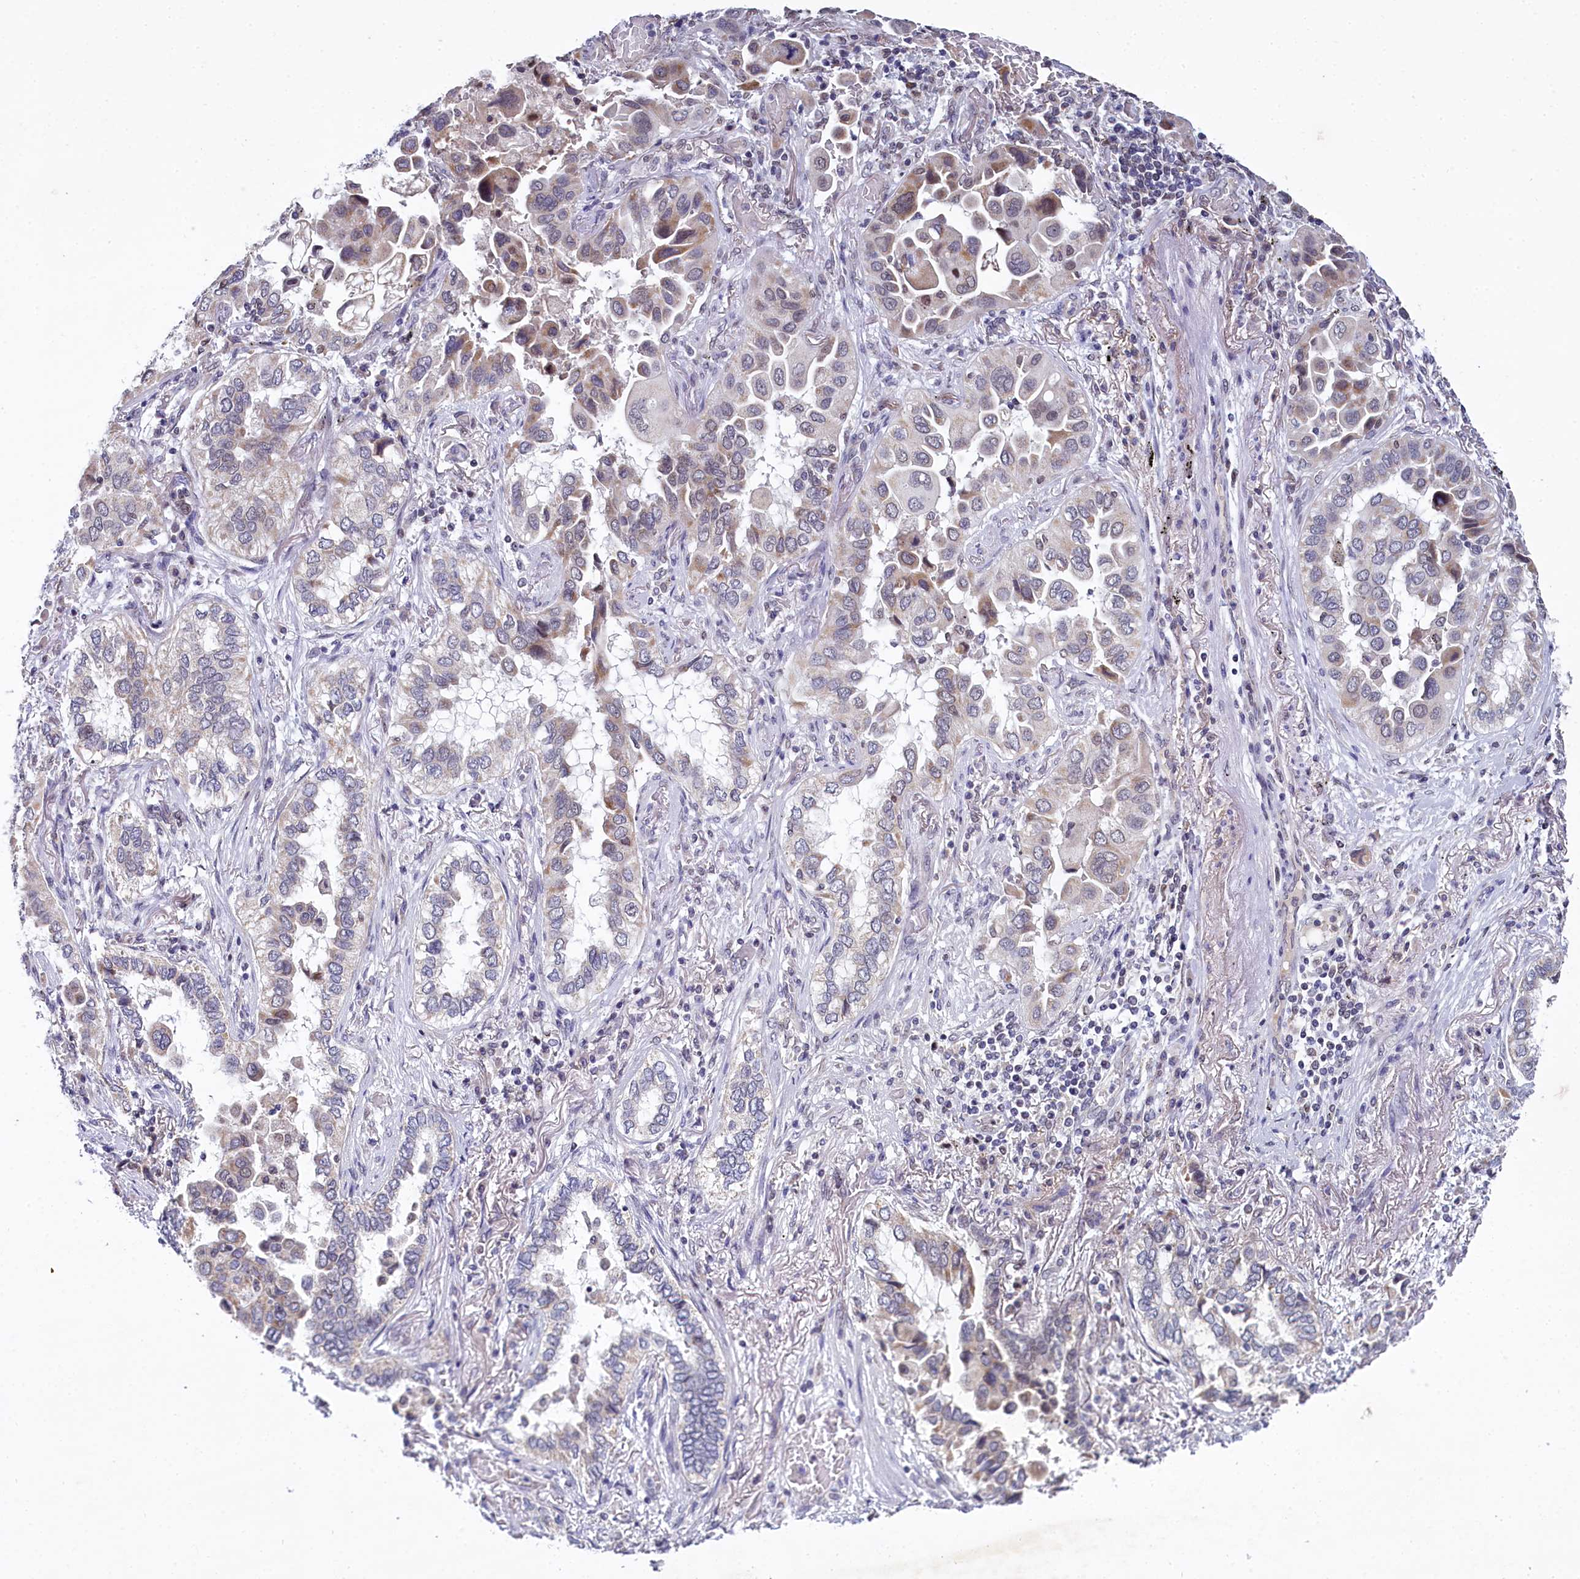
{"staining": {"intensity": "moderate", "quantity": "<25%", "location": "cytoplasmic/membranous"}, "tissue": "lung cancer", "cell_type": "Tumor cells", "image_type": "cancer", "snomed": [{"axis": "morphology", "description": "Adenocarcinoma, NOS"}, {"axis": "topography", "description": "Lung"}], "caption": "This is an image of immunohistochemistry staining of lung adenocarcinoma, which shows moderate positivity in the cytoplasmic/membranous of tumor cells.", "gene": "PPHLN1", "patient": {"sex": "female", "age": 76}}